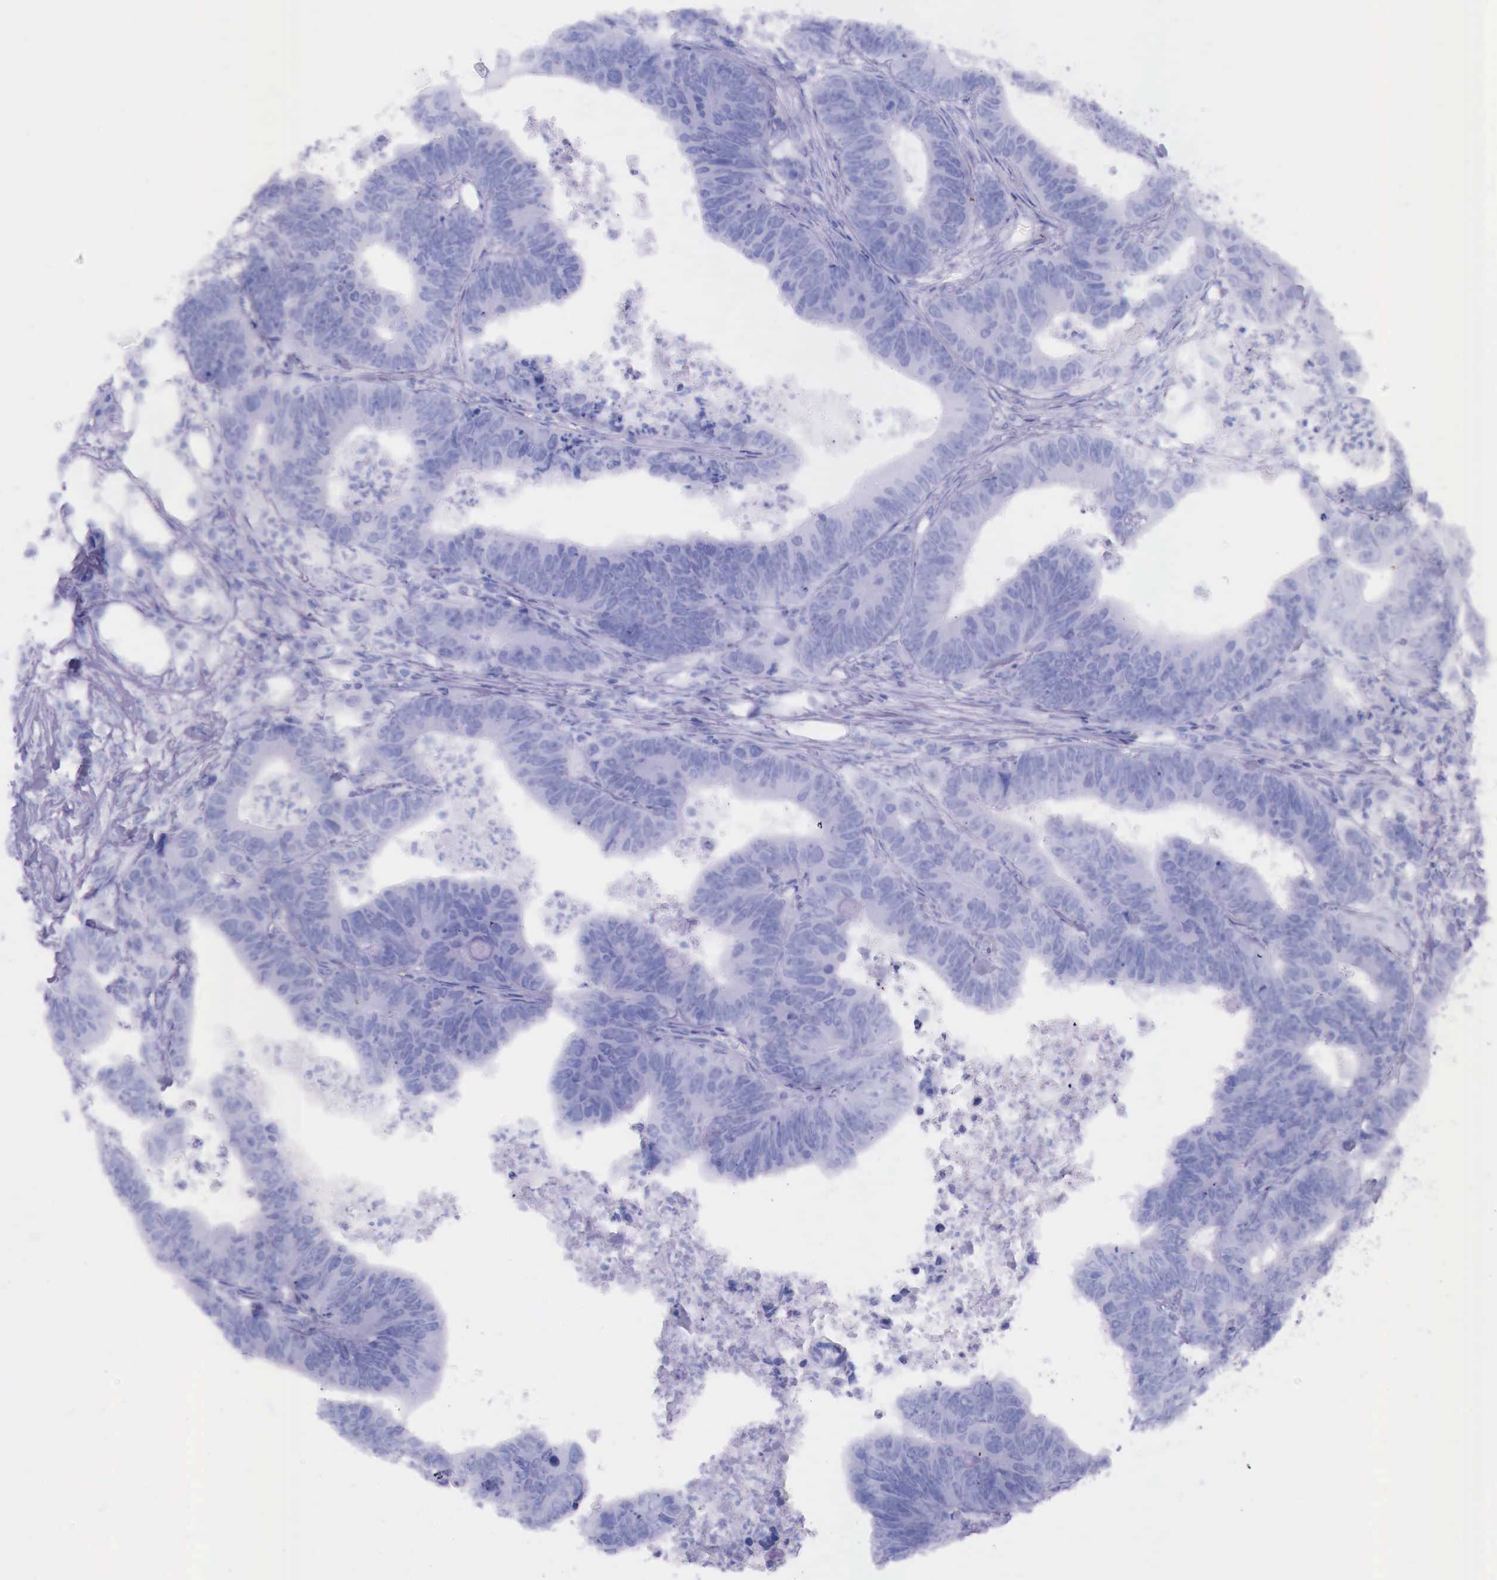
{"staining": {"intensity": "negative", "quantity": "none", "location": "none"}, "tissue": "colorectal cancer", "cell_type": "Tumor cells", "image_type": "cancer", "snomed": [{"axis": "morphology", "description": "Adenocarcinoma, NOS"}, {"axis": "topography", "description": "Colon"}], "caption": "Protein analysis of adenocarcinoma (colorectal) shows no significant expression in tumor cells. Brightfield microscopy of immunohistochemistry stained with DAB (3,3'-diaminobenzidine) (brown) and hematoxylin (blue), captured at high magnification.", "gene": "ESR1", "patient": {"sex": "female", "age": 76}}